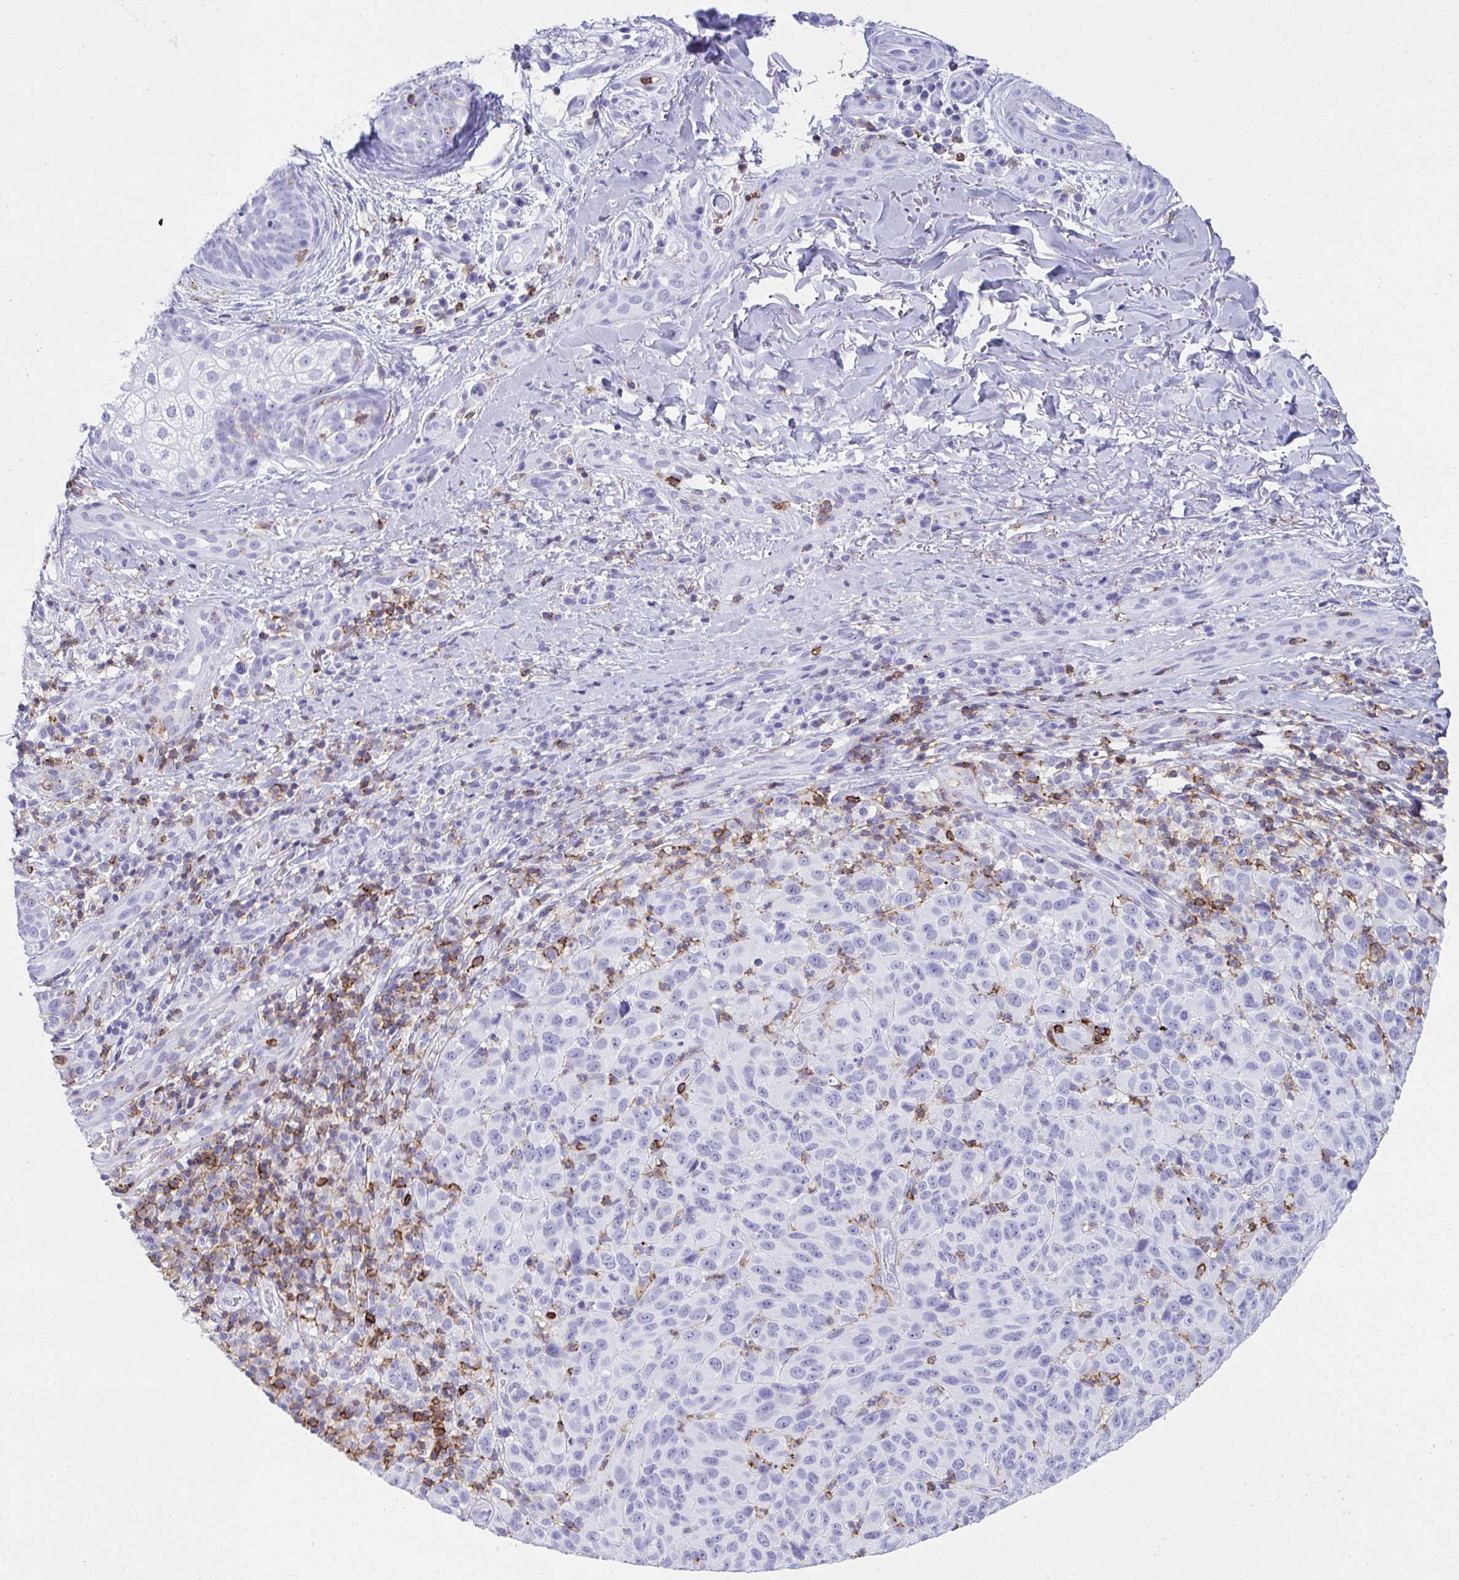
{"staining": {"intensity": "negative", "quantity": "none", "location": "none"}, "tissue": "melanoma", "cell_type": "Tumor cells", "image_type": "cancer", "snomed": [{"axis": "morphology", "description": "Malignant melanoma, NOS"}, {"axis": "topography", "description": "Skin"}], "caption": "The histopathology image exhibits no significant staining in tumor cells of malignant melanoma.", "gene": "SPN", "patient": {"sex": "male", "age": 85}}